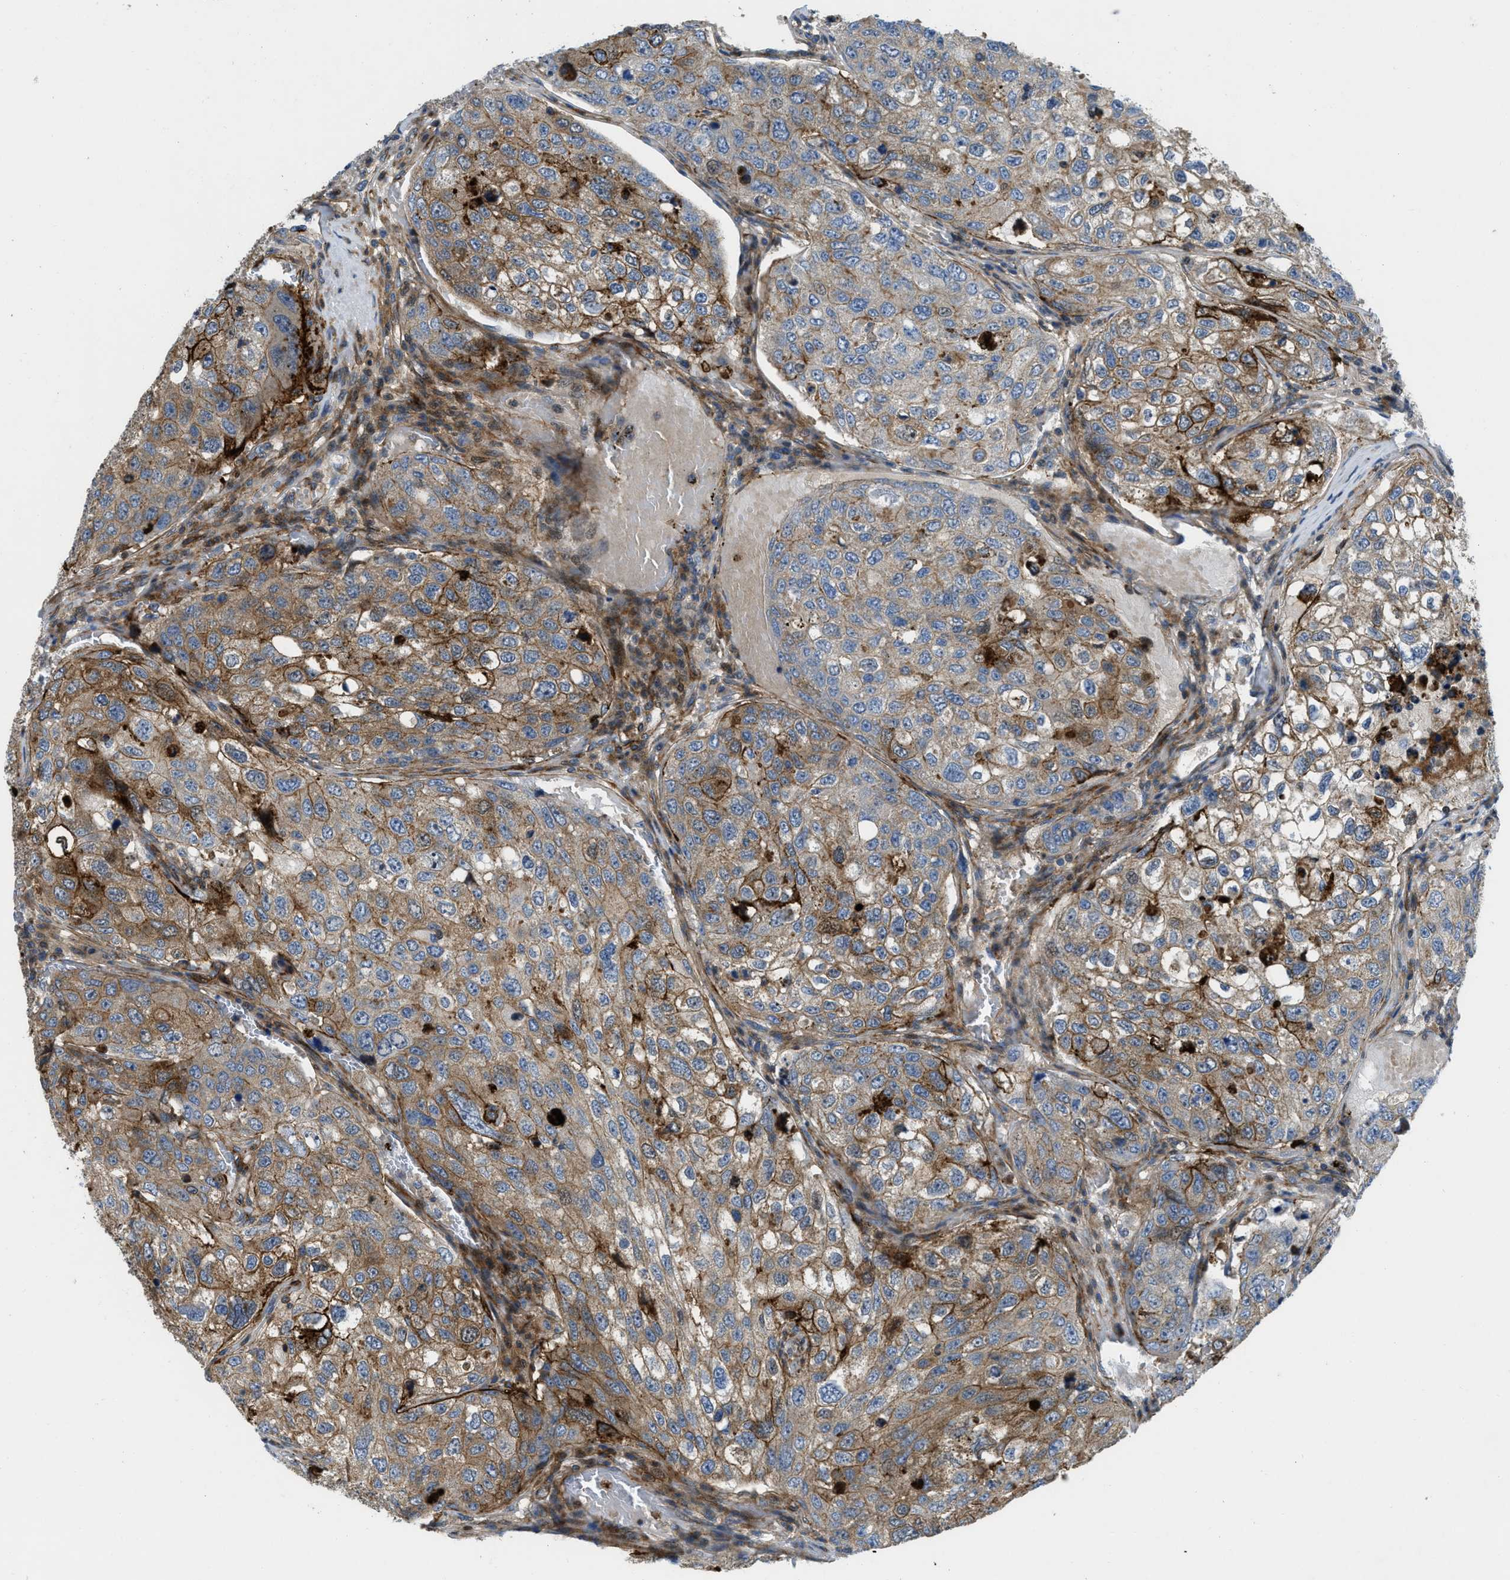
{"staining": {"intensity": "moderate", "quantity": ">75%", "location": "cytoplasmic/membranous"}, "tissue": "urothelial cancer", "cell_type": "Tumor cells", "image_type": "cancer", "snomed": [{"axis": "morphology", "description": "Urothelial carcinoma, High grade"}, {"axis": "topography", "description": "Lymph node"}, {"axis": "topography", "description": "Urinary bladder"}], "caption": "High-magnification brightfield microscopy of high-grade urothelial carcinoma stained with DAB (brown) and counterstained with hematoxylin (blue). tumor cells exhibit moderate cytoplasmic/membranous staining is appreciated in approximately>75% of cells. The staining was performed using DAB, with brown indicating positive protein expression. Nuclei are stained blue with hematoxylin.", "gene": "NYNRIN", "patient": {"sex": "male", "age": 51}}